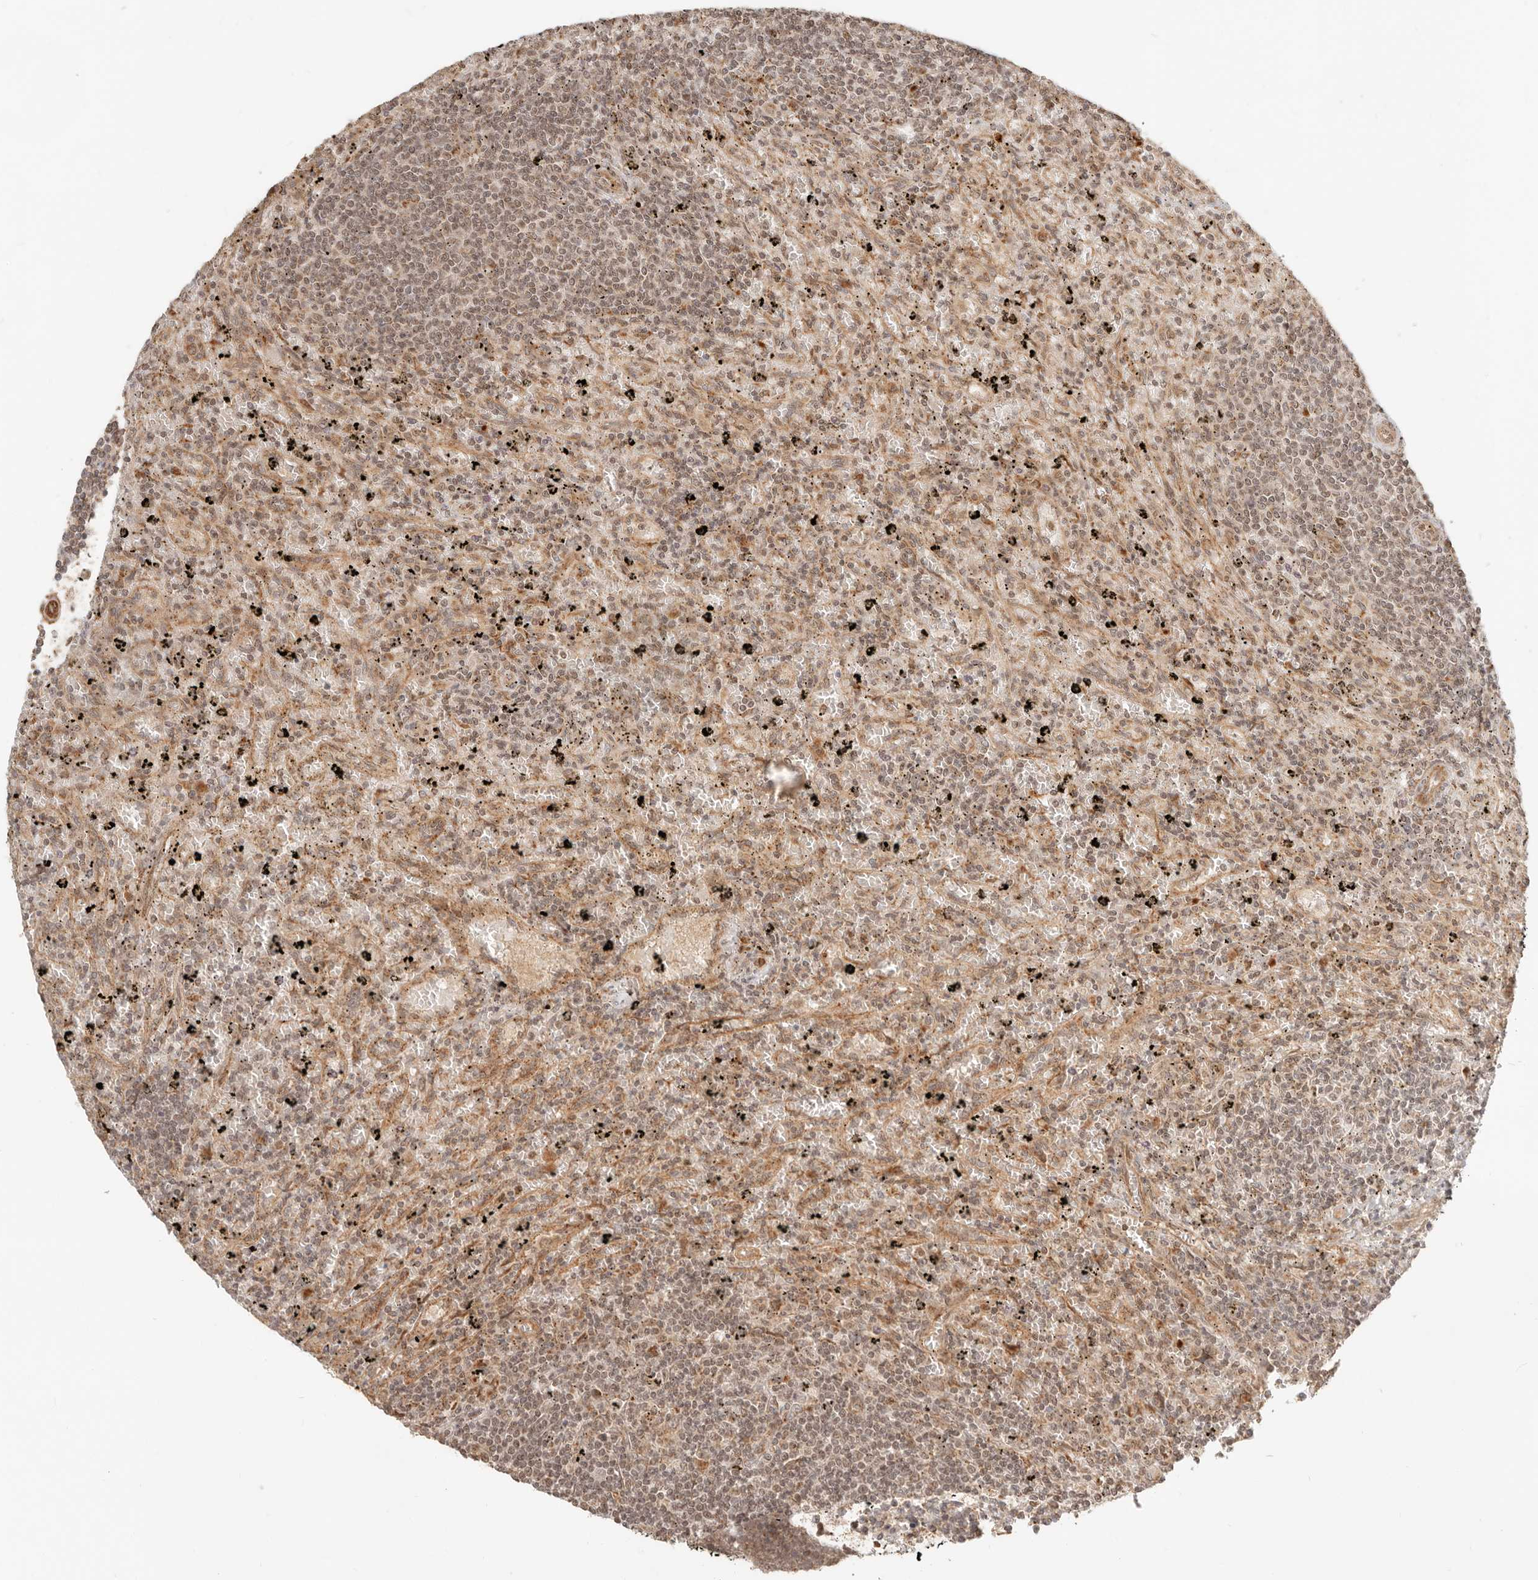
{"staining": {"intensity": "weak", "quantity": ">75%", "location": "nuclear"}, "tissue": "lymphoma", "cell_type": "Tumor cells", "image_type": "cancer", "snomed": [{"axis": "morphology", "description": "Malignant lymphoma, non-Hodgkin's type, Low grade"}, {"axis": "topography", "description": "Spleen"}], "caption": "Tumor cells show low levels of weak nuclear positivity in approximately >75% of cells in human lymphoma.", "gene": "BAALC", "patient": {"sex": "male", "age": 76}}